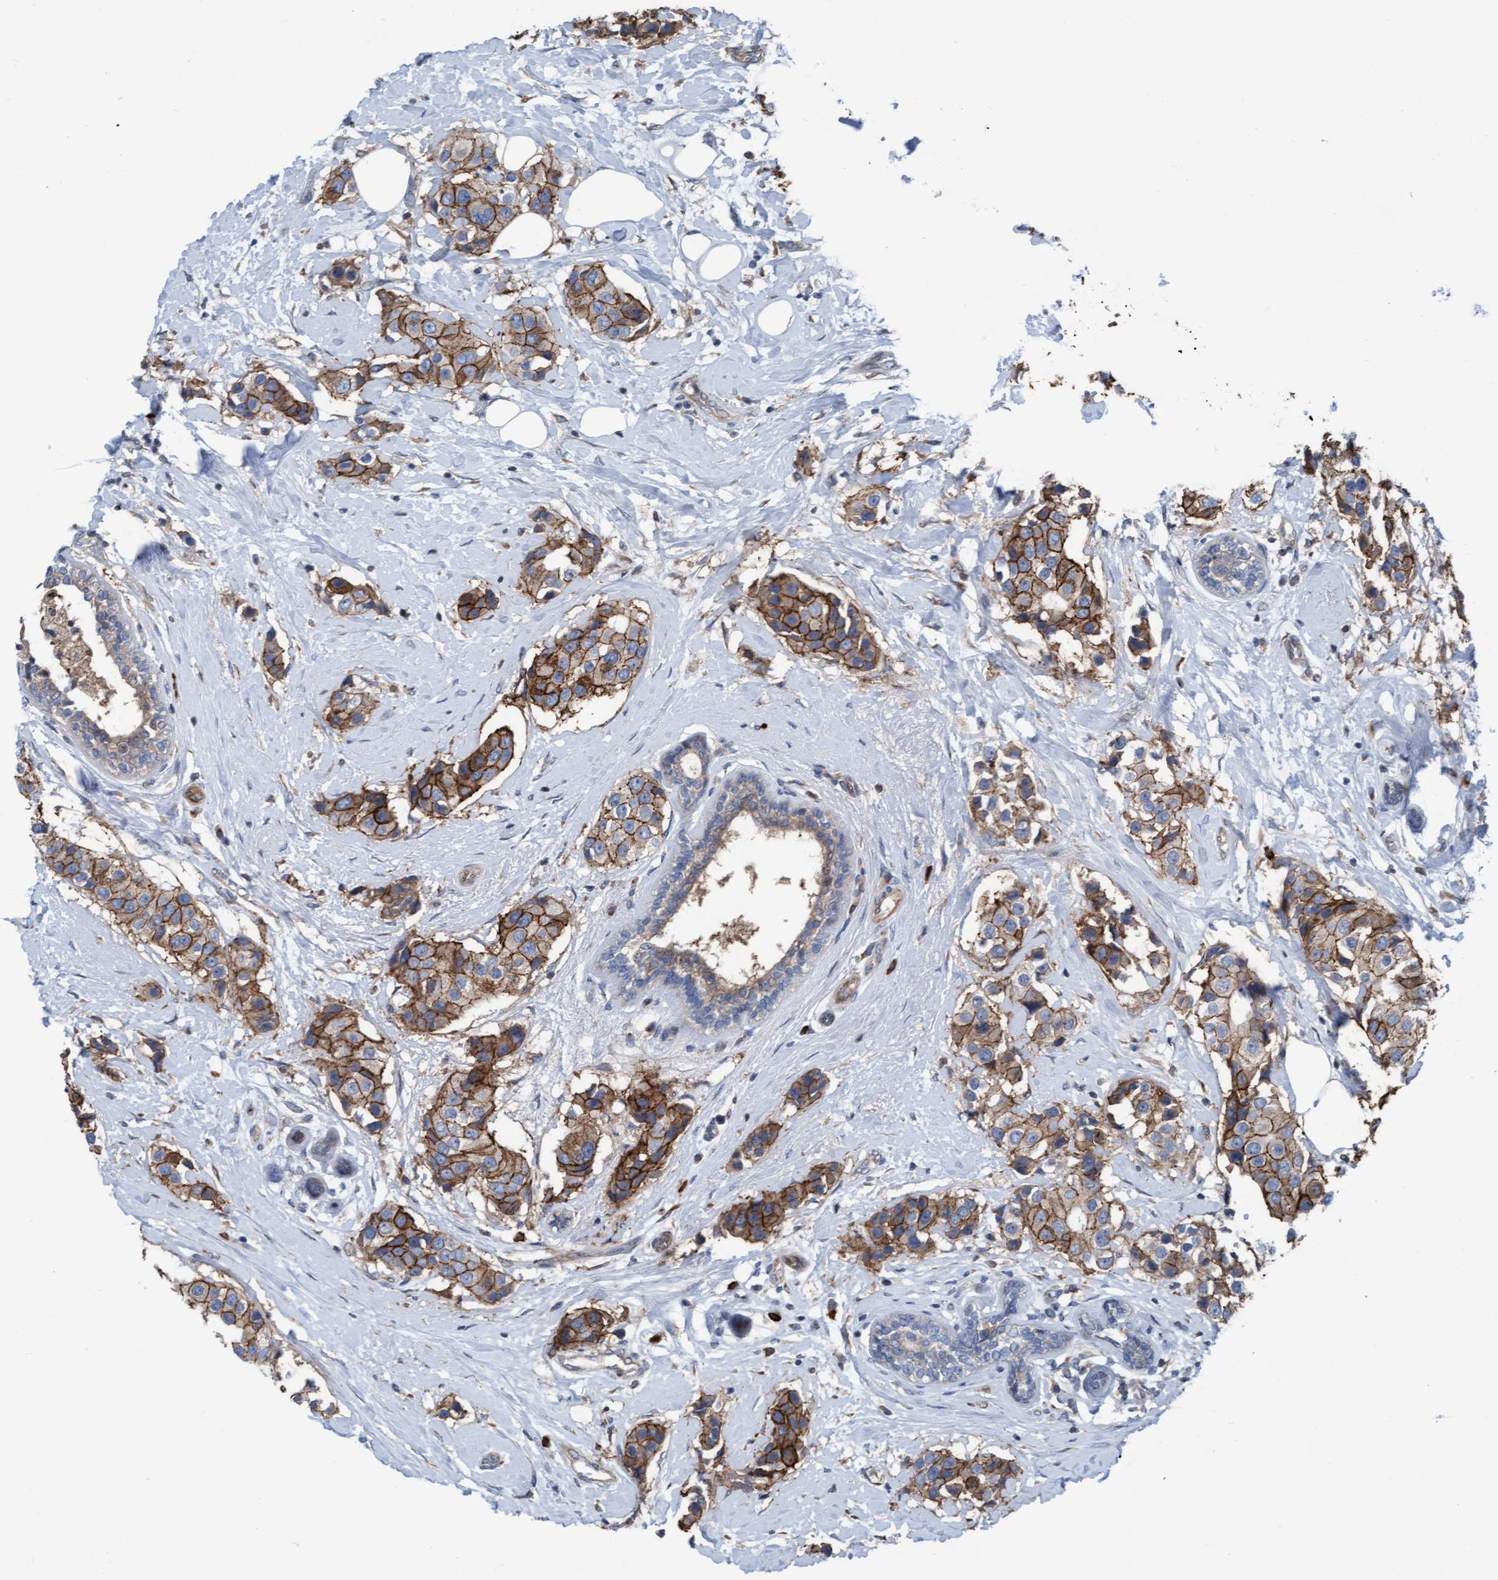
{"staining": {"intensity": "moderate", "quantity": ">75%", "location": "cytoplasmic/membranous"}, "tissue": "breast cancer", "cell_type": "Tumor cells", "image_type": "cancer", "snomed": [{"axis": "morphology", "description": "Normal tissue, NOS"}, {"axis": "morphology", "description": "Duct carcinoma"}, {"axis": "topography", "description": "Breast"}], "caption": "DAB immunohistochemical staining of breast cancer exhibits moderate cytoplasmic/membranous protein positivity in about >75% of tumor cells. Nuclei are stained in blue.", "gene": "KLHL26", "patient": {"sex": "female", "age": 39}}